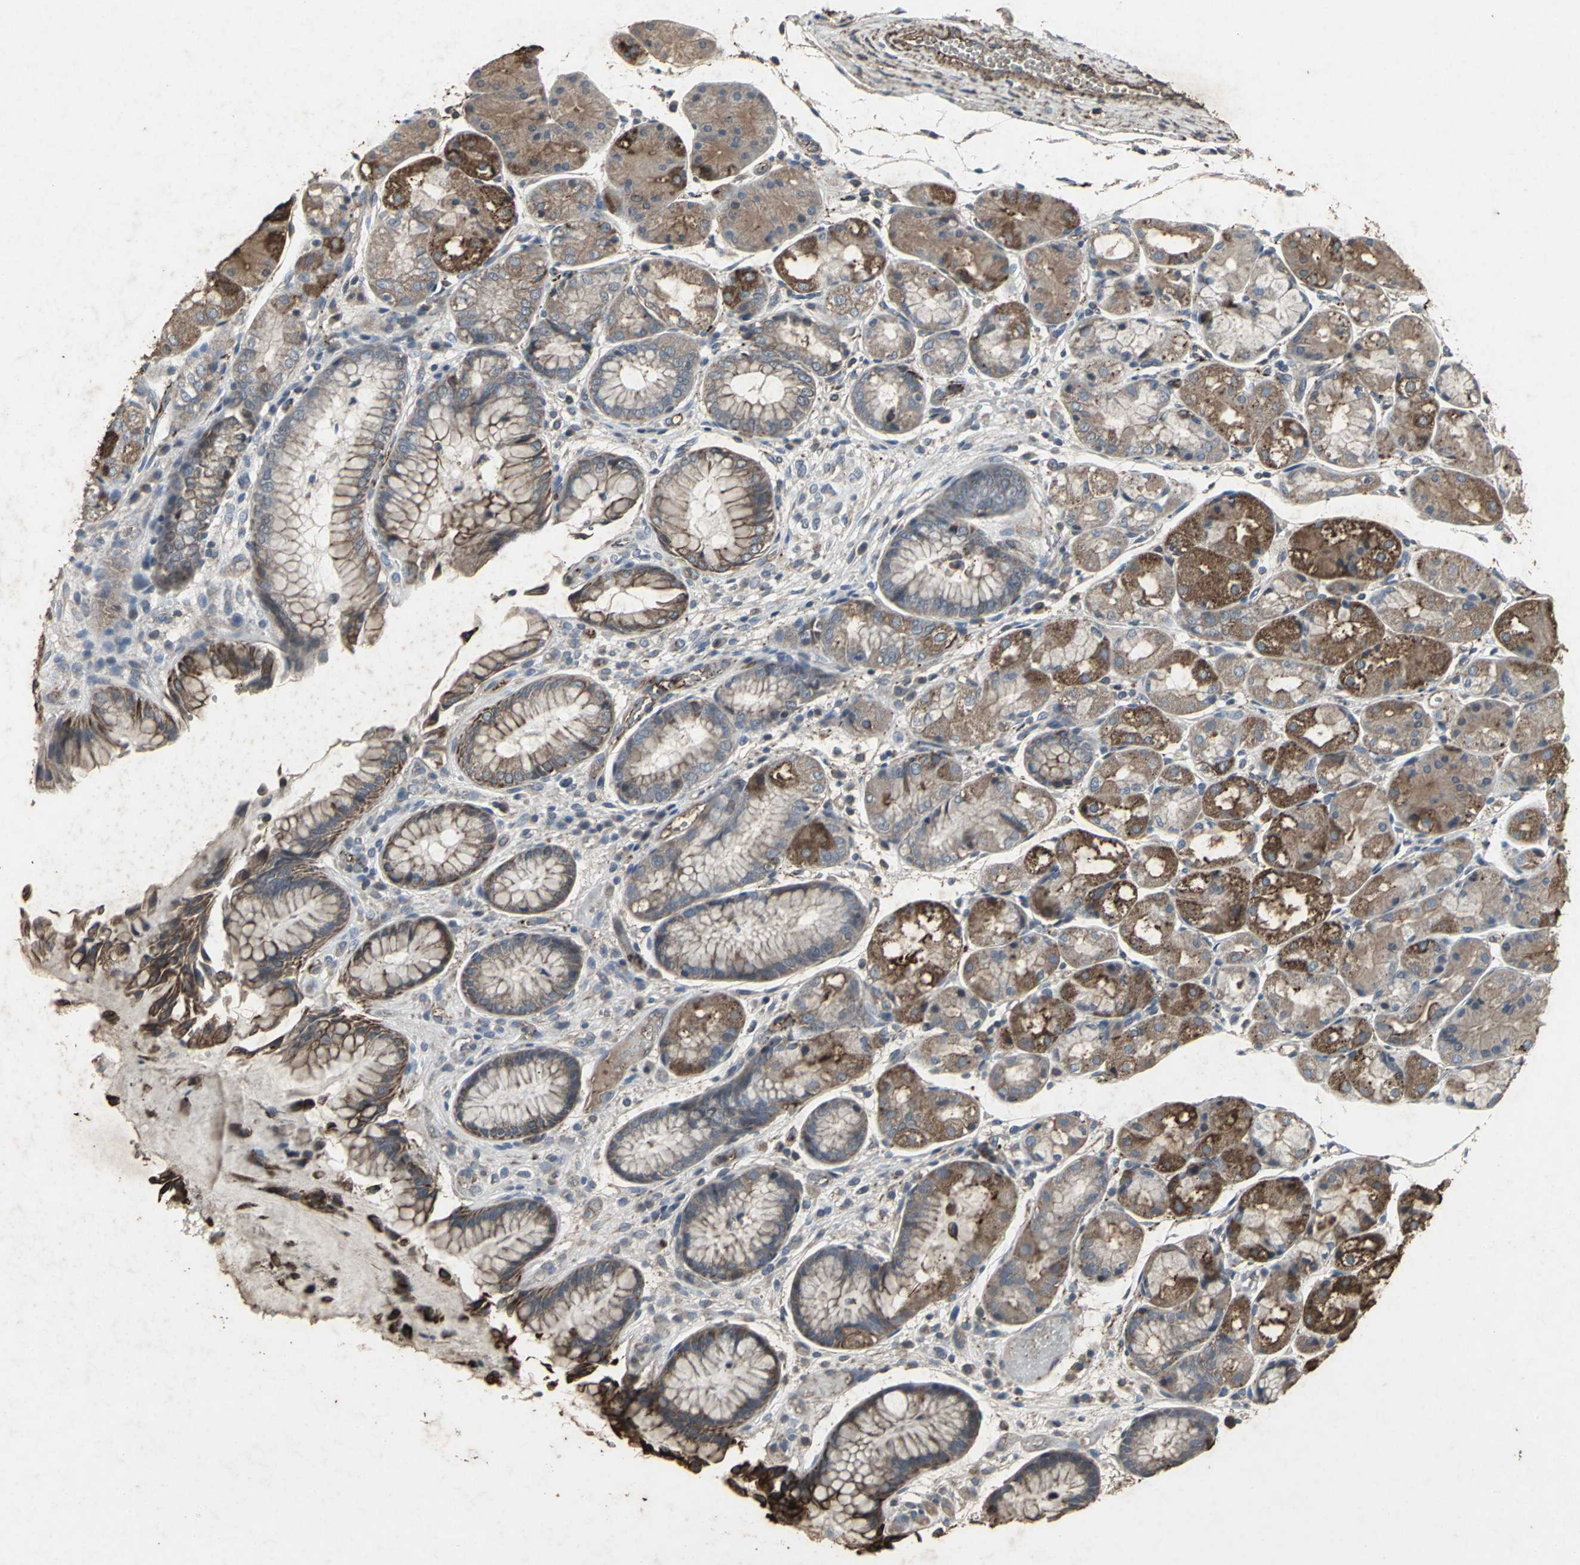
{"staining": {"intensity": "strong", "quantity": ">75%", "location": "cytoplasmic/membranous"}, "tissue": "stomach", "cell_type": "Glandular cells", "image_type": "normal", "snomed": [{"axis": "morphology", "description": "Normal tissue, NOS"}, {"axis": "topography", "description": "Stomach, upper"}], "caption": "Immunohistochemistry staining of normal stomach, which exhibits high levels of strong cytoplasmic/membranous staining in about >75% of glandular cells indicating strong cytoplasmic/membranous protein expression. The staining was performed using DAB (brown) for protein detection and nuclei were counterstained in hematoxylin (blue).", "gene": "CCR9", "patient": {"sex": "male", "age": 72}}